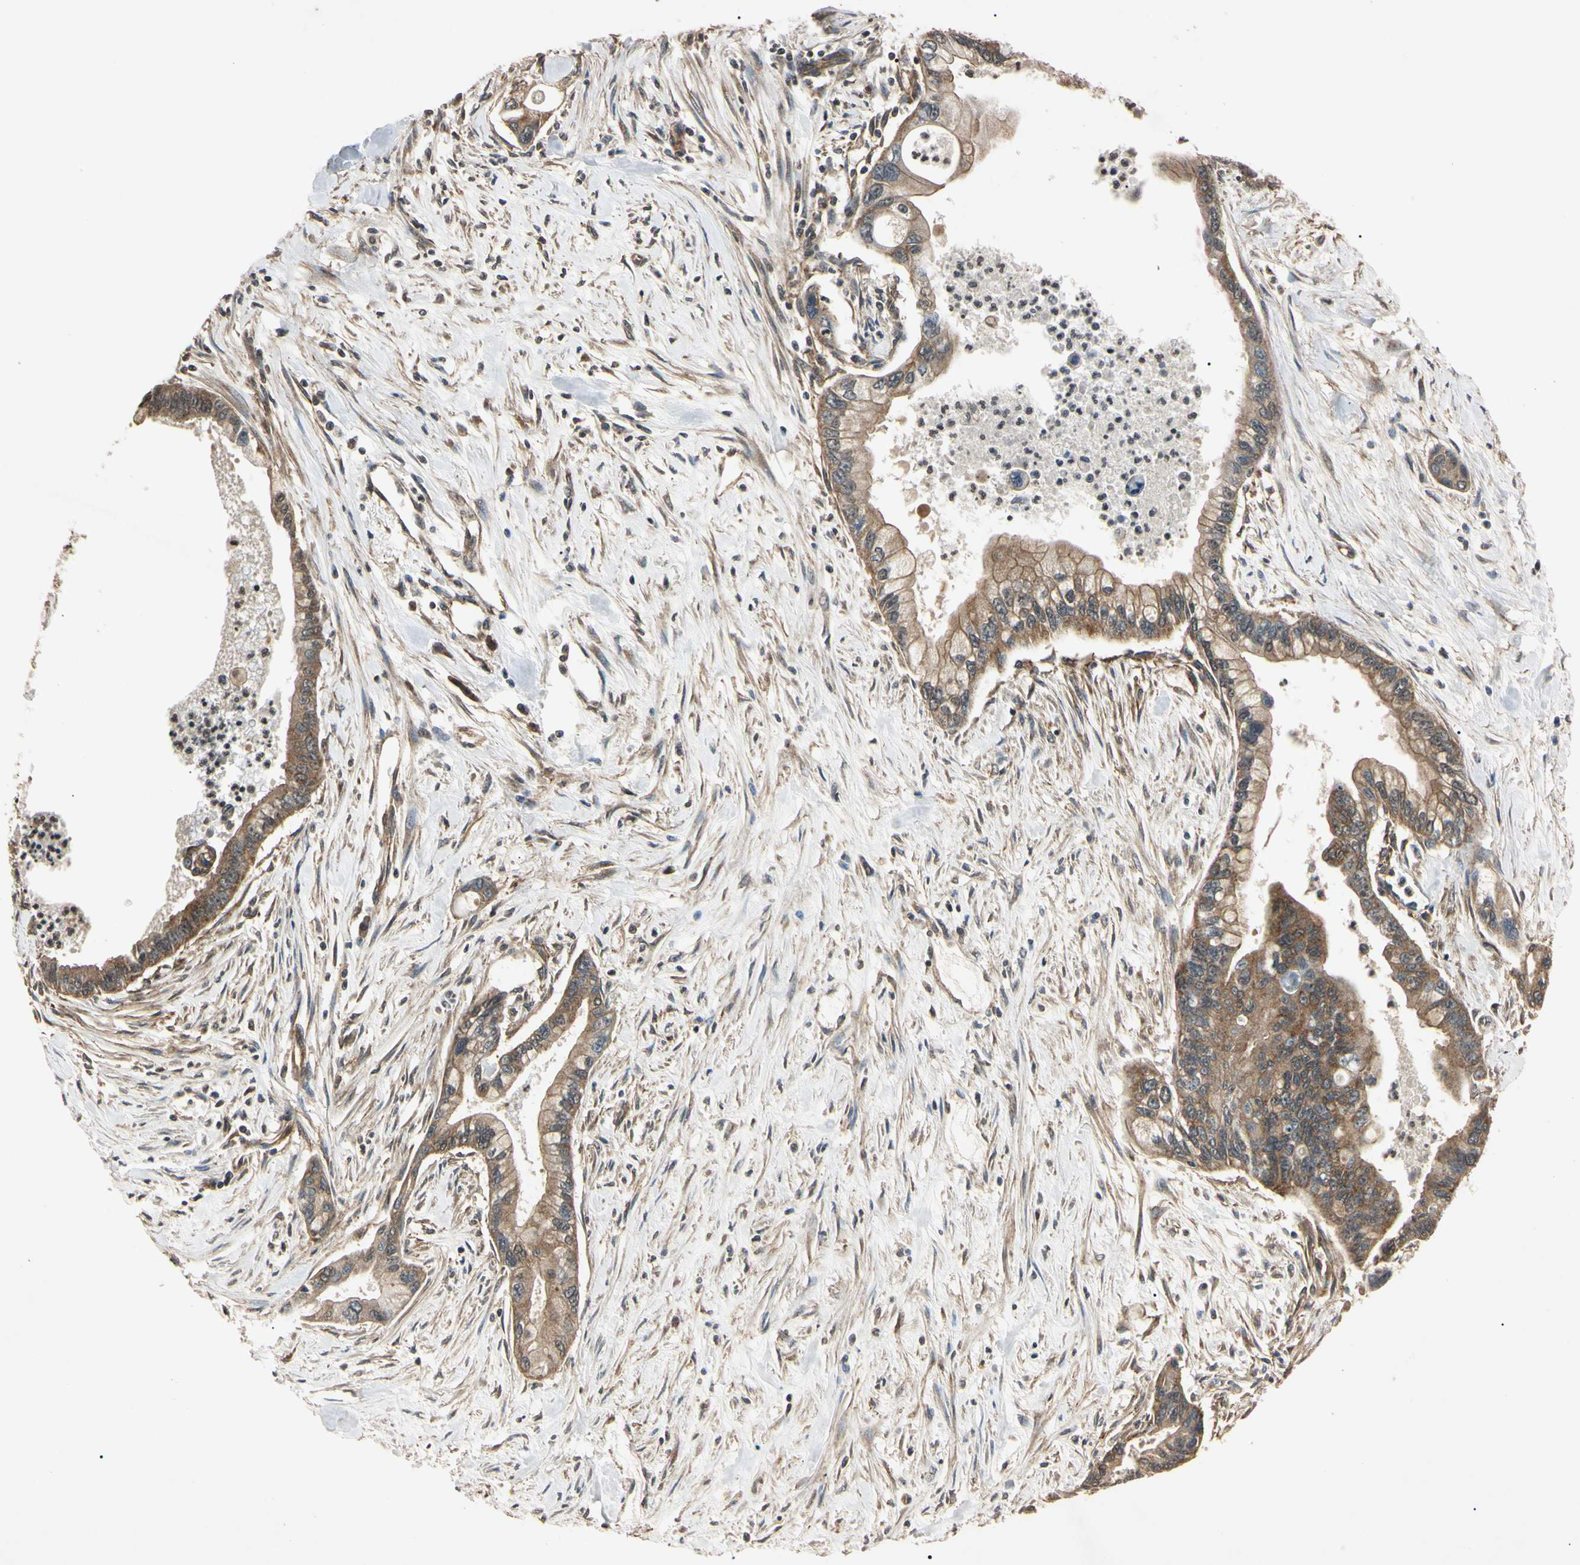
{"staining": {"intensity": "moderate", "quantity": "25%-75%", "location": "cytoplasmic/membranous"}, "tissue": "pancreatic cancer", "cell_type": "Tumor cells", "image_type": "cancer", "snomed": [{"axis": "morphology", "description": "Adenocarcinoma, NOS"}, {"axis": "topography", "description": "Pancreas"}], "caption": "A high-resolution image shows immunohistochemistry (IHC) staining of pancreatic cancer (adenocarcinoma), which reveals moderate cytoplasmic/membranous staining in about 25%-75% of tumor cells.", "gene": "EPN1", "patient": {"sex": "male", "age": 70}}